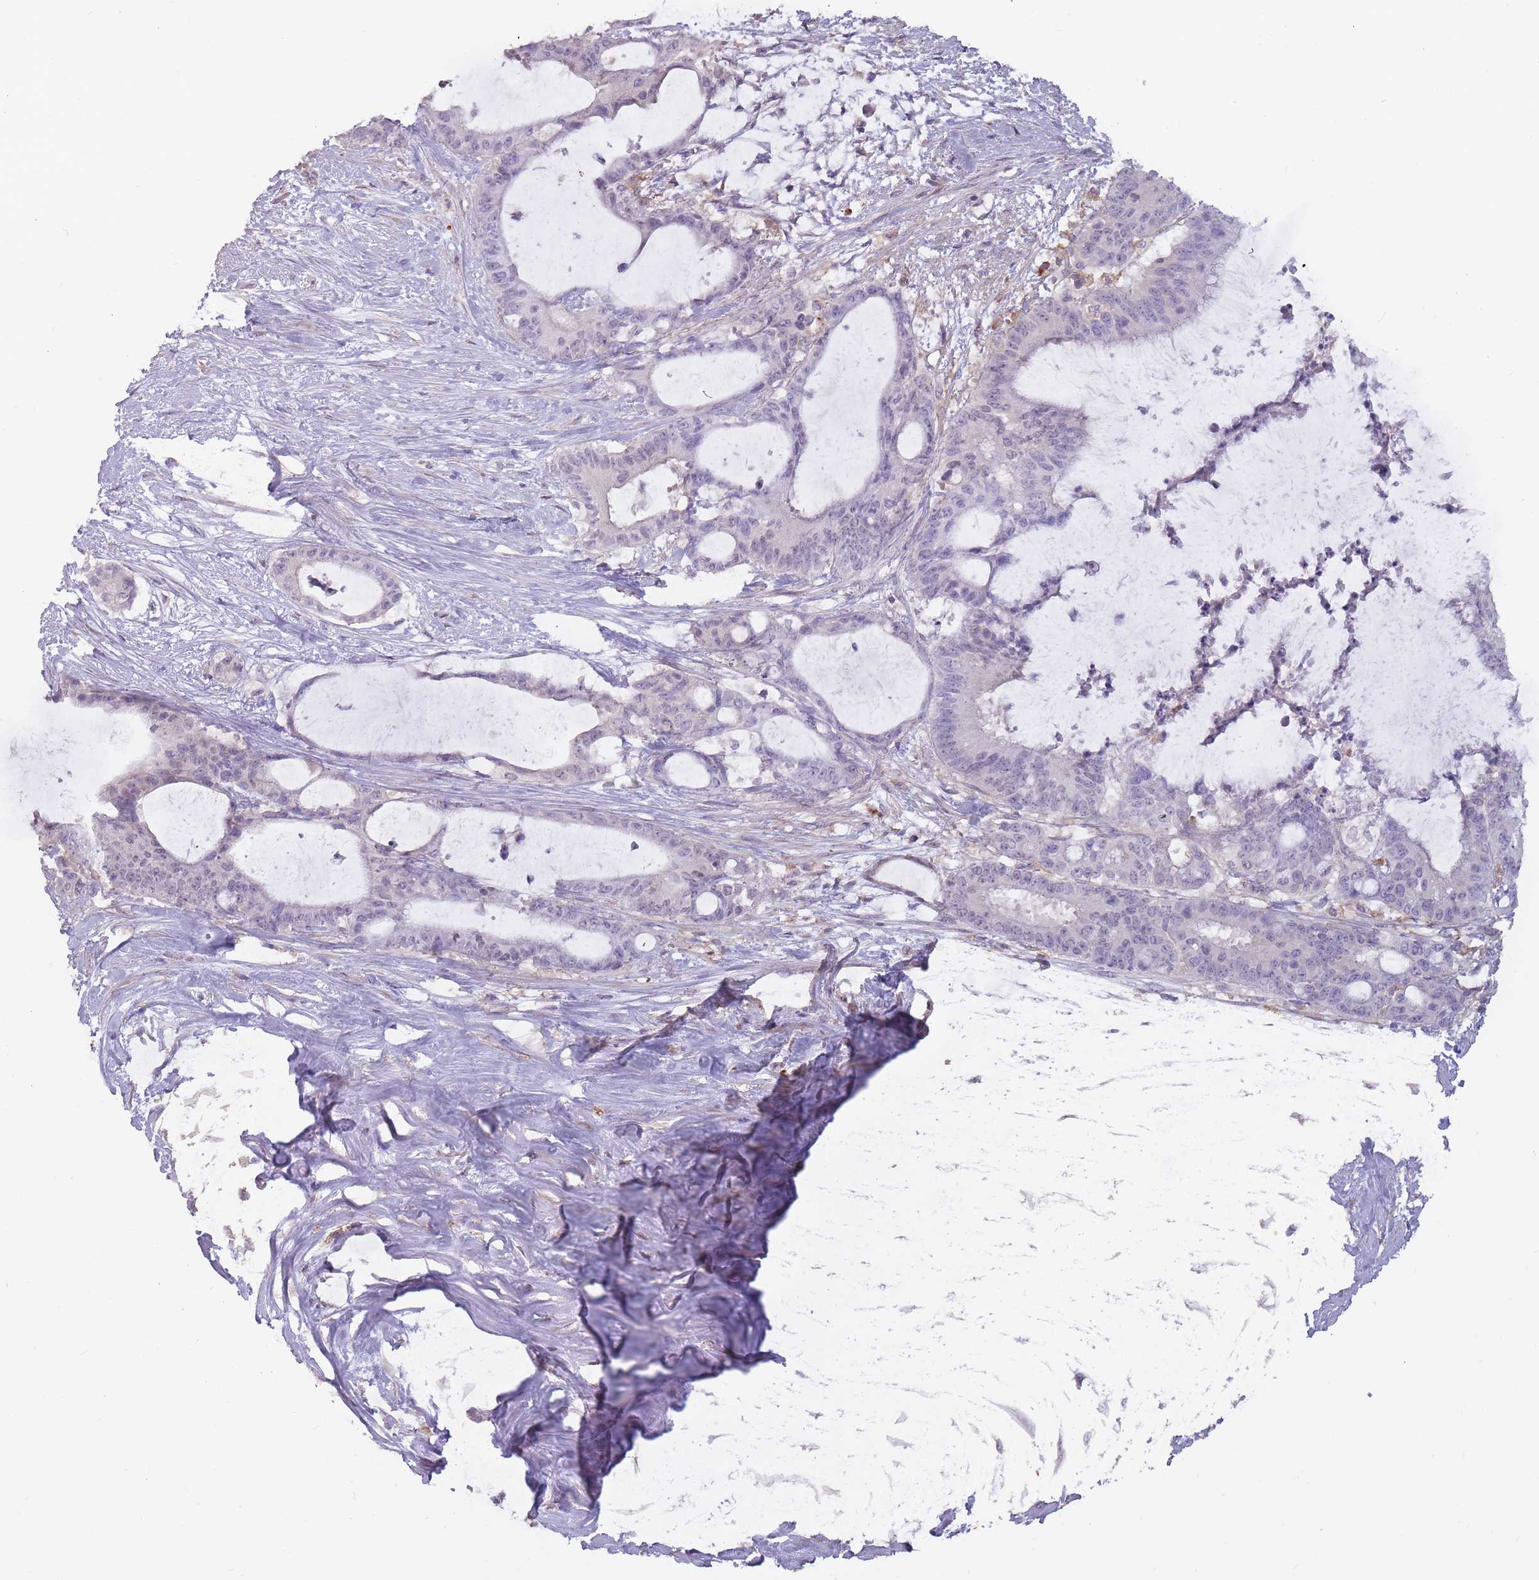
{"staining": {"intensity": "negative", "quantity": "none", "location": "none"}, "tissue": "liver cancer", "cell_type": "Tumor cells", "image_type": "cancer", "snomed": [{"axis": "morphology", "description": "Normal tissue, NOS"}, {"axis": "morphology", "description": "Cholangiocarcinoma"}, {"axis": "topography", "description": "Liver"}, {"axis": "topography", "description": "Peripheral nerve tissue"}], "caption": "Immunohistochemistry (IHC) of liver cholangiocarcinoma displays no positivity in tumor cells.", "gene": "TET3", "patient": {"sex": "female", "age": 73}}